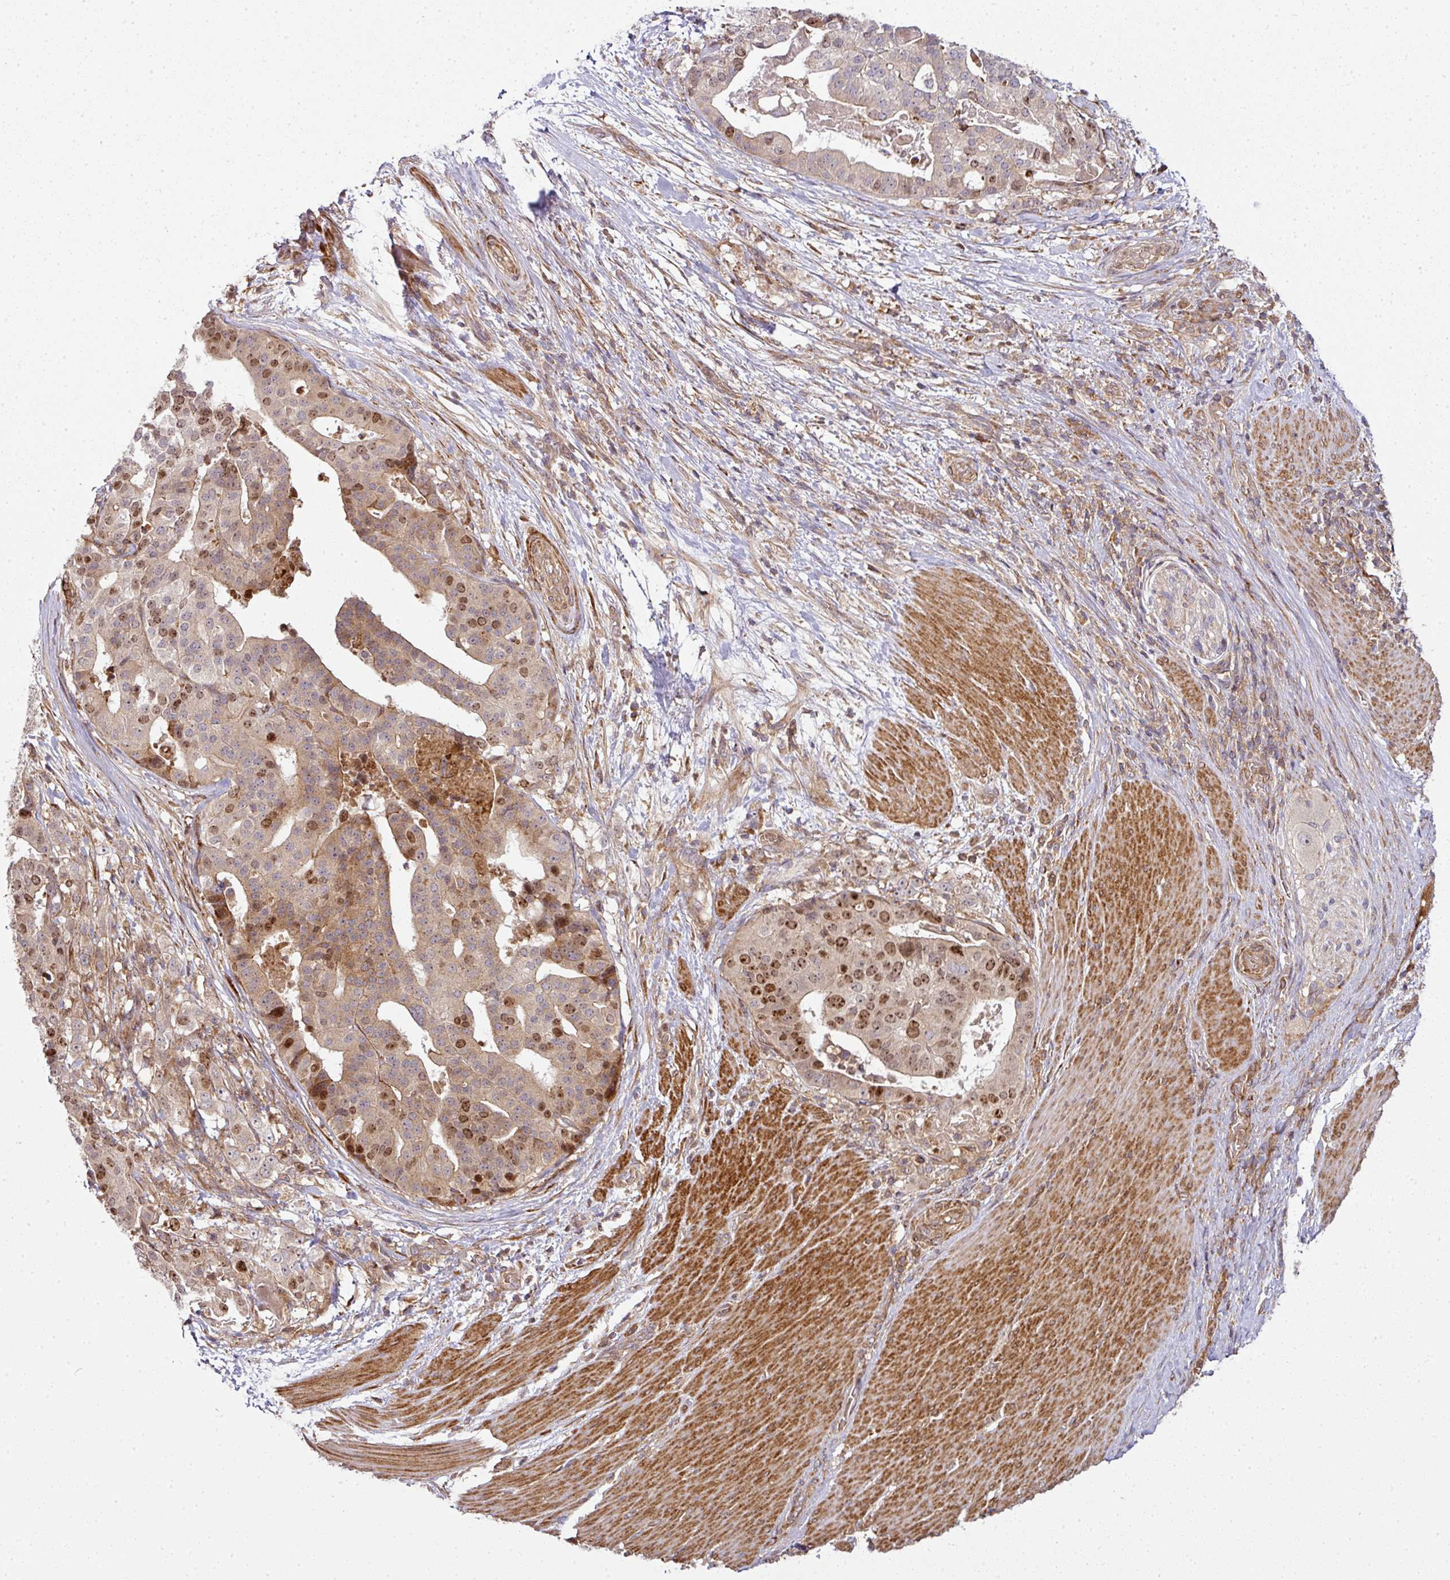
{"staining": {"intensity": "moderate", "quantity": "<25%", "location": "nuclear"}, "tissue": "stomach cancer", "cell_type": "Tumor cells", "image_type": "cancer", "snomed": [{"axis": "morphology", "description": "Adenocarcinoma, NOS"}, {"axis": "topography", "description": "Stomach"}], "caption": "Tumor cells display low levels of moderate nuclear expression in about <25% of cells in stomach cancer (adenocarcinoma).", "gene": "ATAT1", "patient": {"sex": "male", "age": 48}}